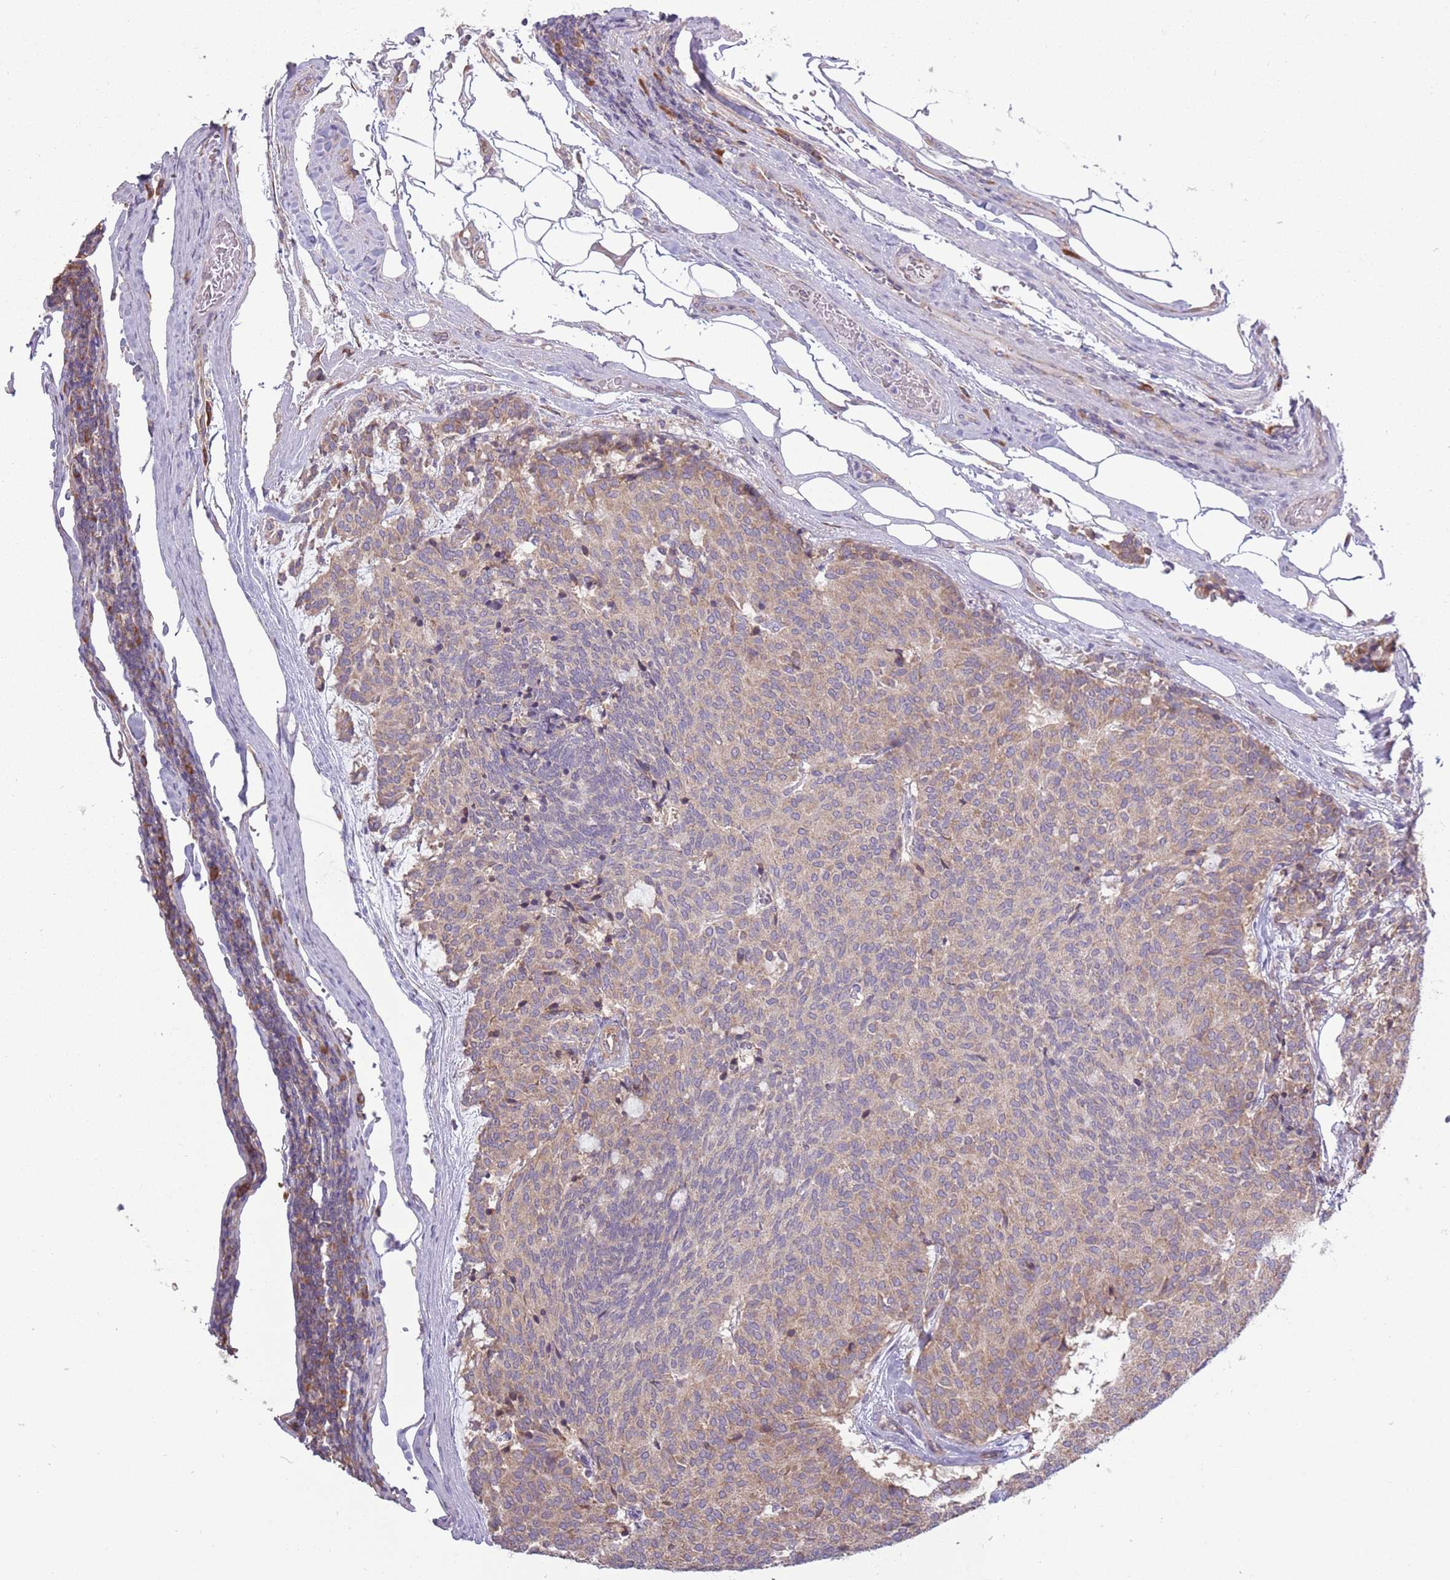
{"staining": {"intensity": "weak", "quantity": "25%-75%", "location": "cytoplasmic/membranous"}, "tissue": "carcinoid", "cell_type": "Tumor cells", "image_type": "cancer", "snomed": [{"axis": "morphology", "description": "Carcinoid, malignant, NOS"}, {"axis": "topography", "description": "Pancreas"}], "caption": "Immunohistochemical staining of human carcinoid displays weak cytoplasmic/membranous protein staining in about 25%-75% of tumor cells.", "gene": "RPL17-C18orf32", "patient": {"sex": "female", "age": 54}}